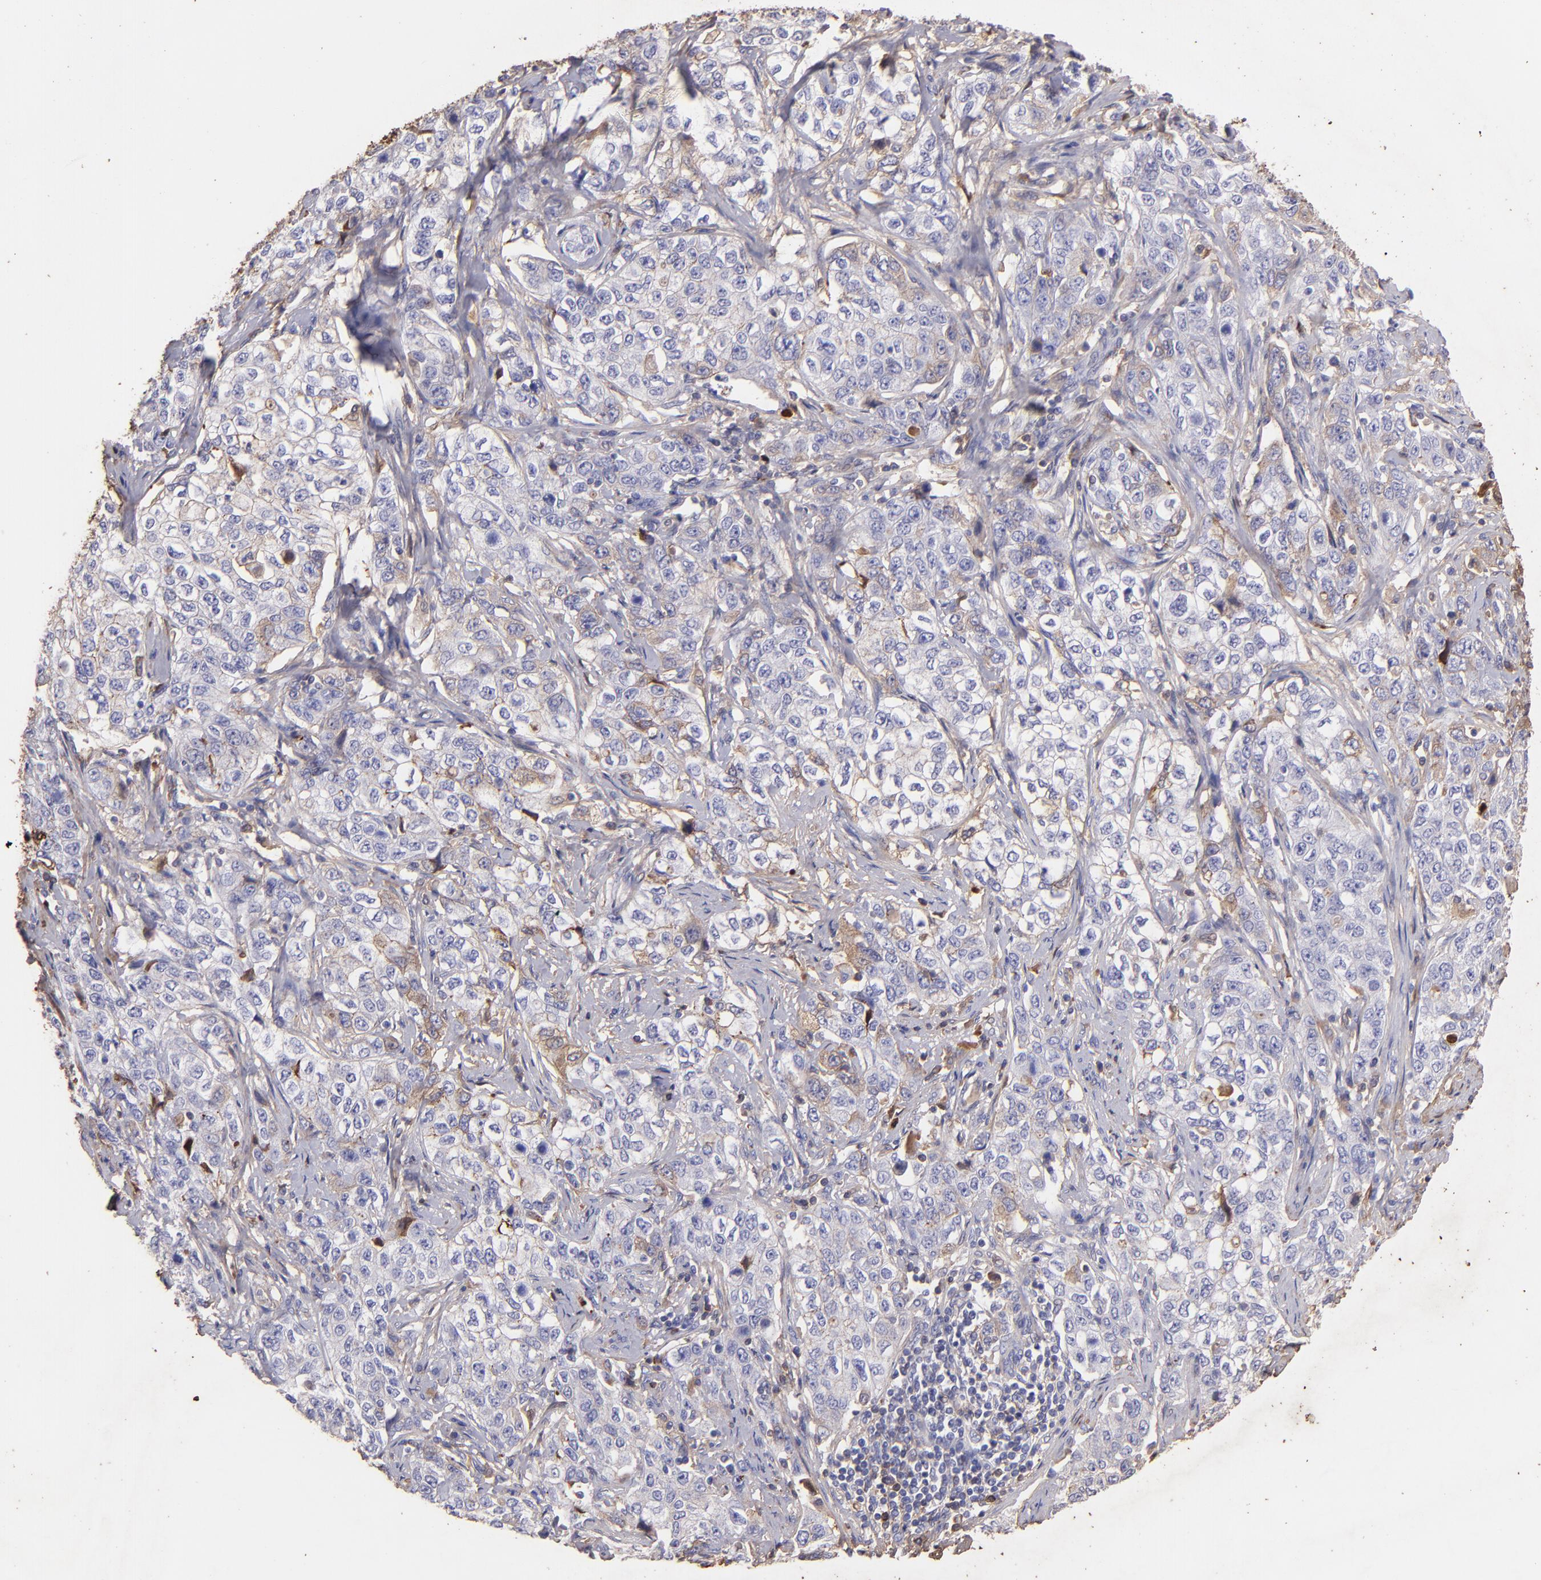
{"staining": {"intensity": "weak", "quantity": "<25%", "location": "cytoplasmic/membranous"}, "tissue": "stomach cancer", "cell_type": "Tumor cells", "image_type": "cancer", "snomed": [{"axis": "morphology", "description": "Adenocarcinoma, NOS"}, {"axis": "topography", "description": "Stomach"}], "caption": "A histopathology image of stomach cancer stained for a protein shows no brown staining in tumor cells. (Stains: DAB IHC with hematoxylin counter stain, Microscopy: brightfield microscopy at high magnification).", "gene": "FGB", "patient": {"sex": "male", "age": 48}}